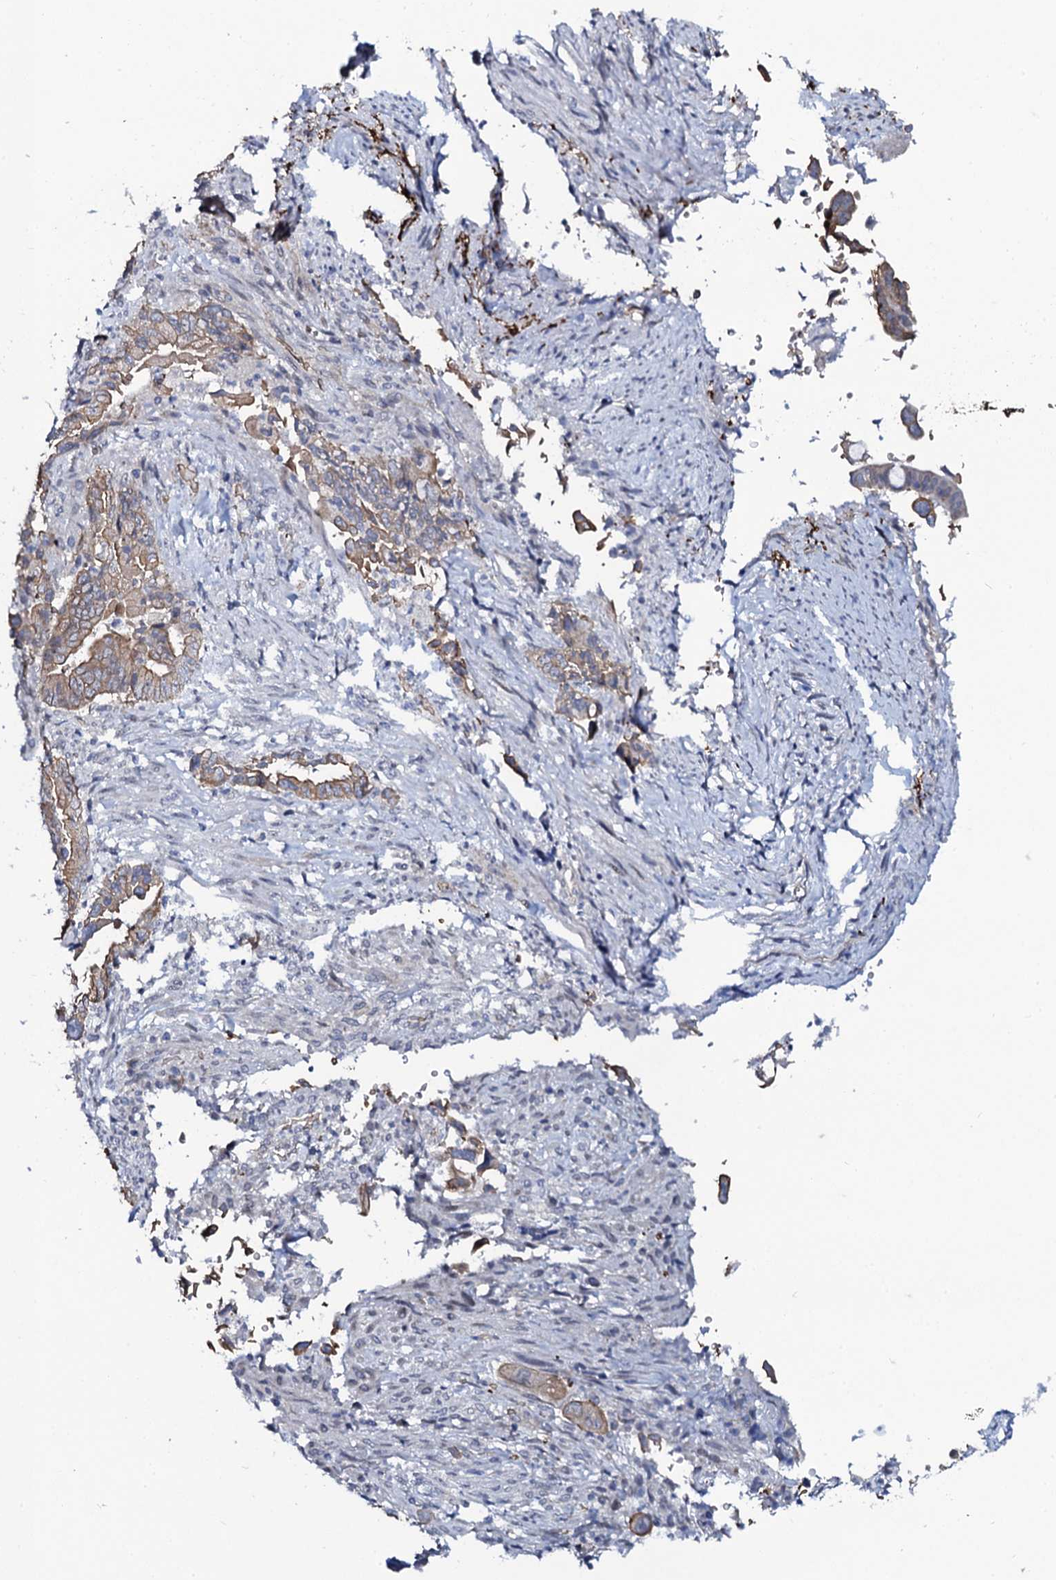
{"staining": {"intensity": "weak", "quantity": ">75%", "location": "cytoplasmic/membranous"}, "tissue": "pancreatic cancer", "cell_type": "Tumor cells", "image_type": "cancer", "snomed": [{"axis": "morphology", "description": "Adenocarcinoma, NOS"}, {"axis": "topography", "description": "Pancreas"}], "caption": "The histopathology image shows a brown stain indicating the presence of a protein in the cytoplasmic/membranous of tumor cells in pancreatic cancer.", "gene": "C10orf88", "patient": {"sex": "male", "age": 70}}